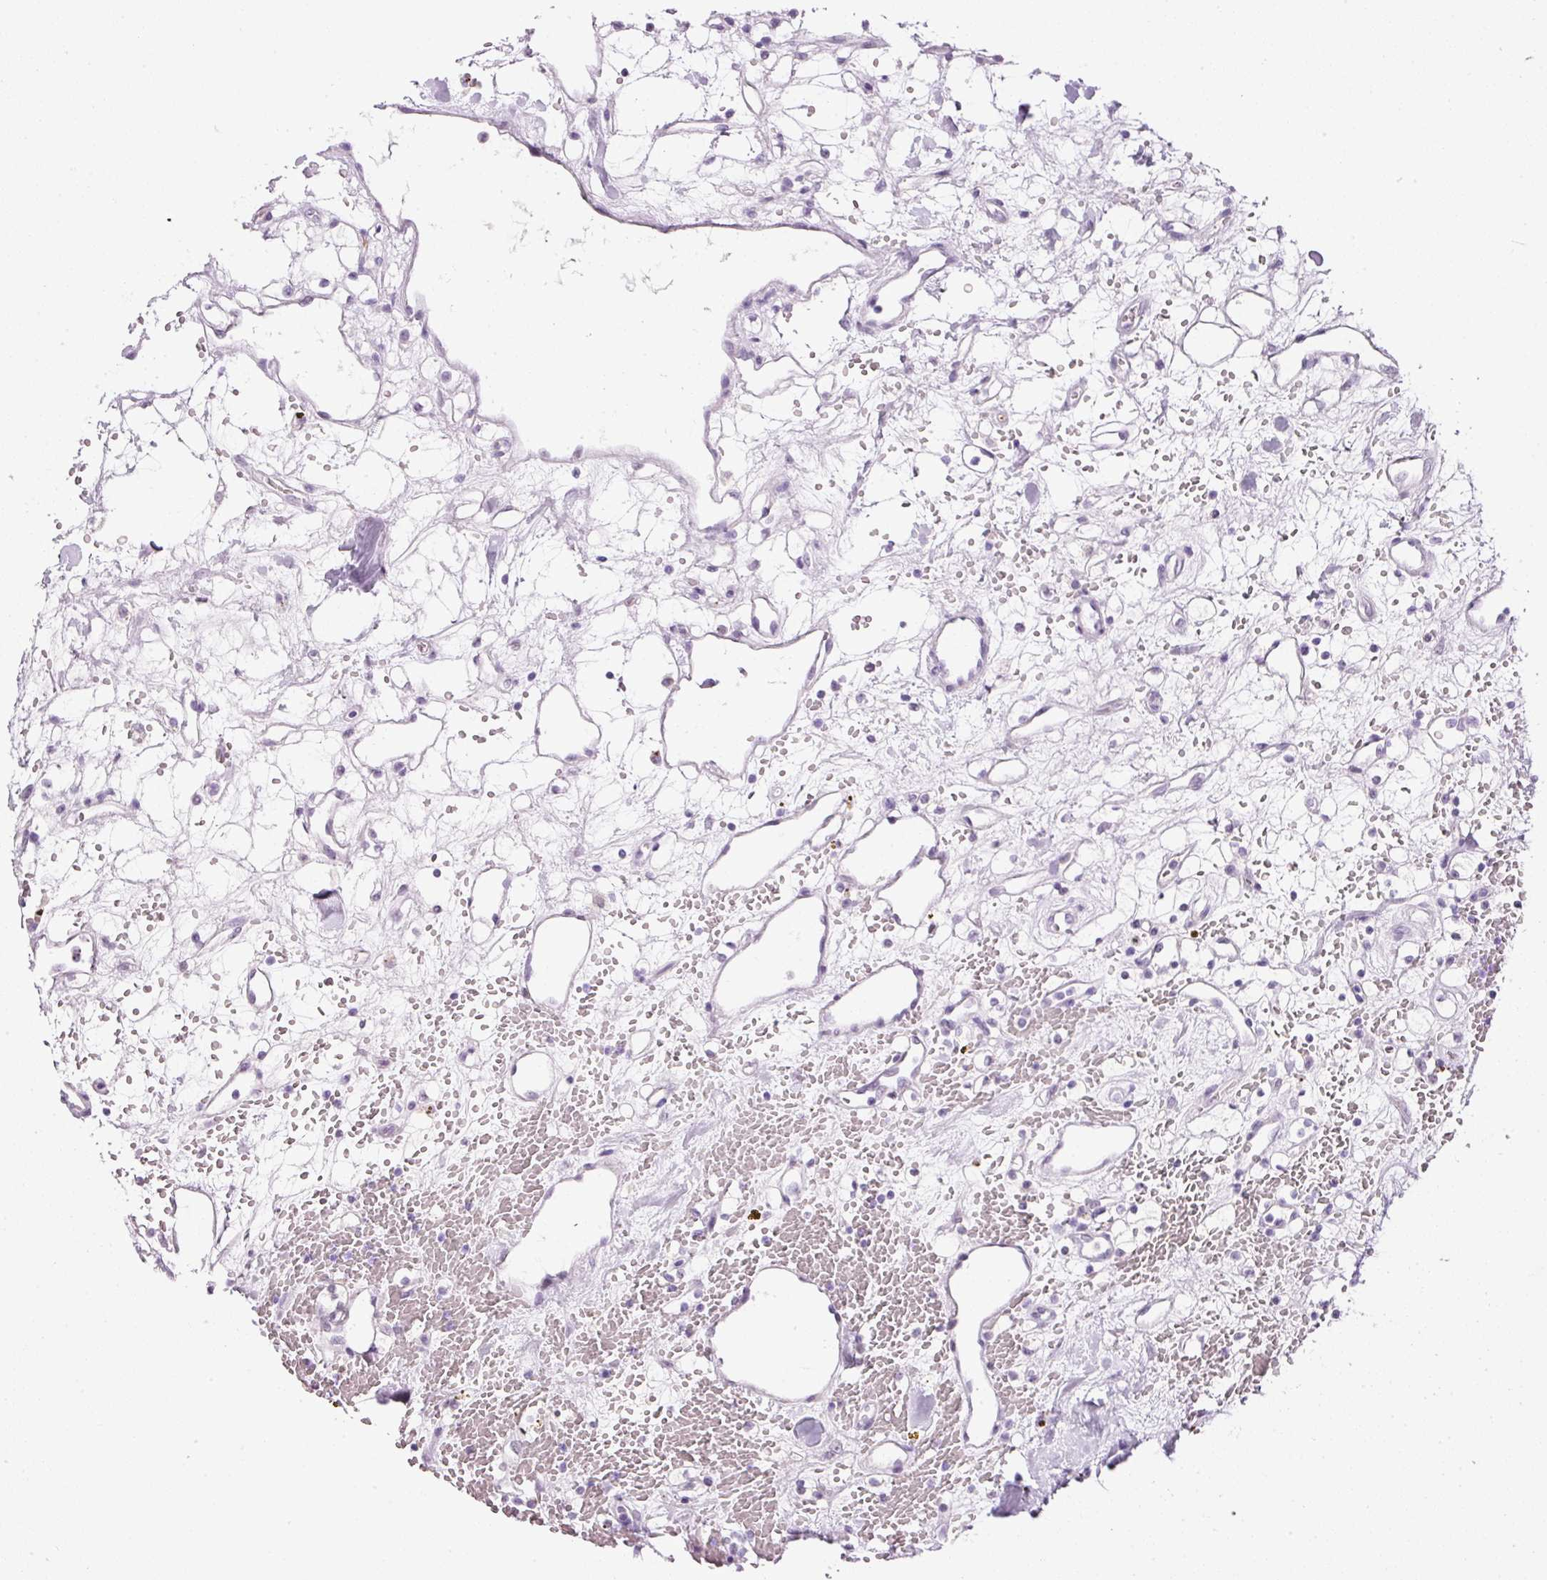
{"staining": {"intensity": "negative", "quantity": "none", "location": "none"}, "tissue": "renal cancer", "cell_type": "Tumor cells", "image_type": "cancer", "snomed": [{"axis": "morphology", "description": "Adenocarcinoma, NOS"}, {"axis": "topography", "description": "Kidney"}], "caption": "Immunohistochemistry (IHC) micrograph of neoplastic tissue: renal adenocarcinoma stained with DAB reveals no significant protein expression in tumor cells.", "gene": "SRC", "patient": {"sex": "female", "age": 60}}